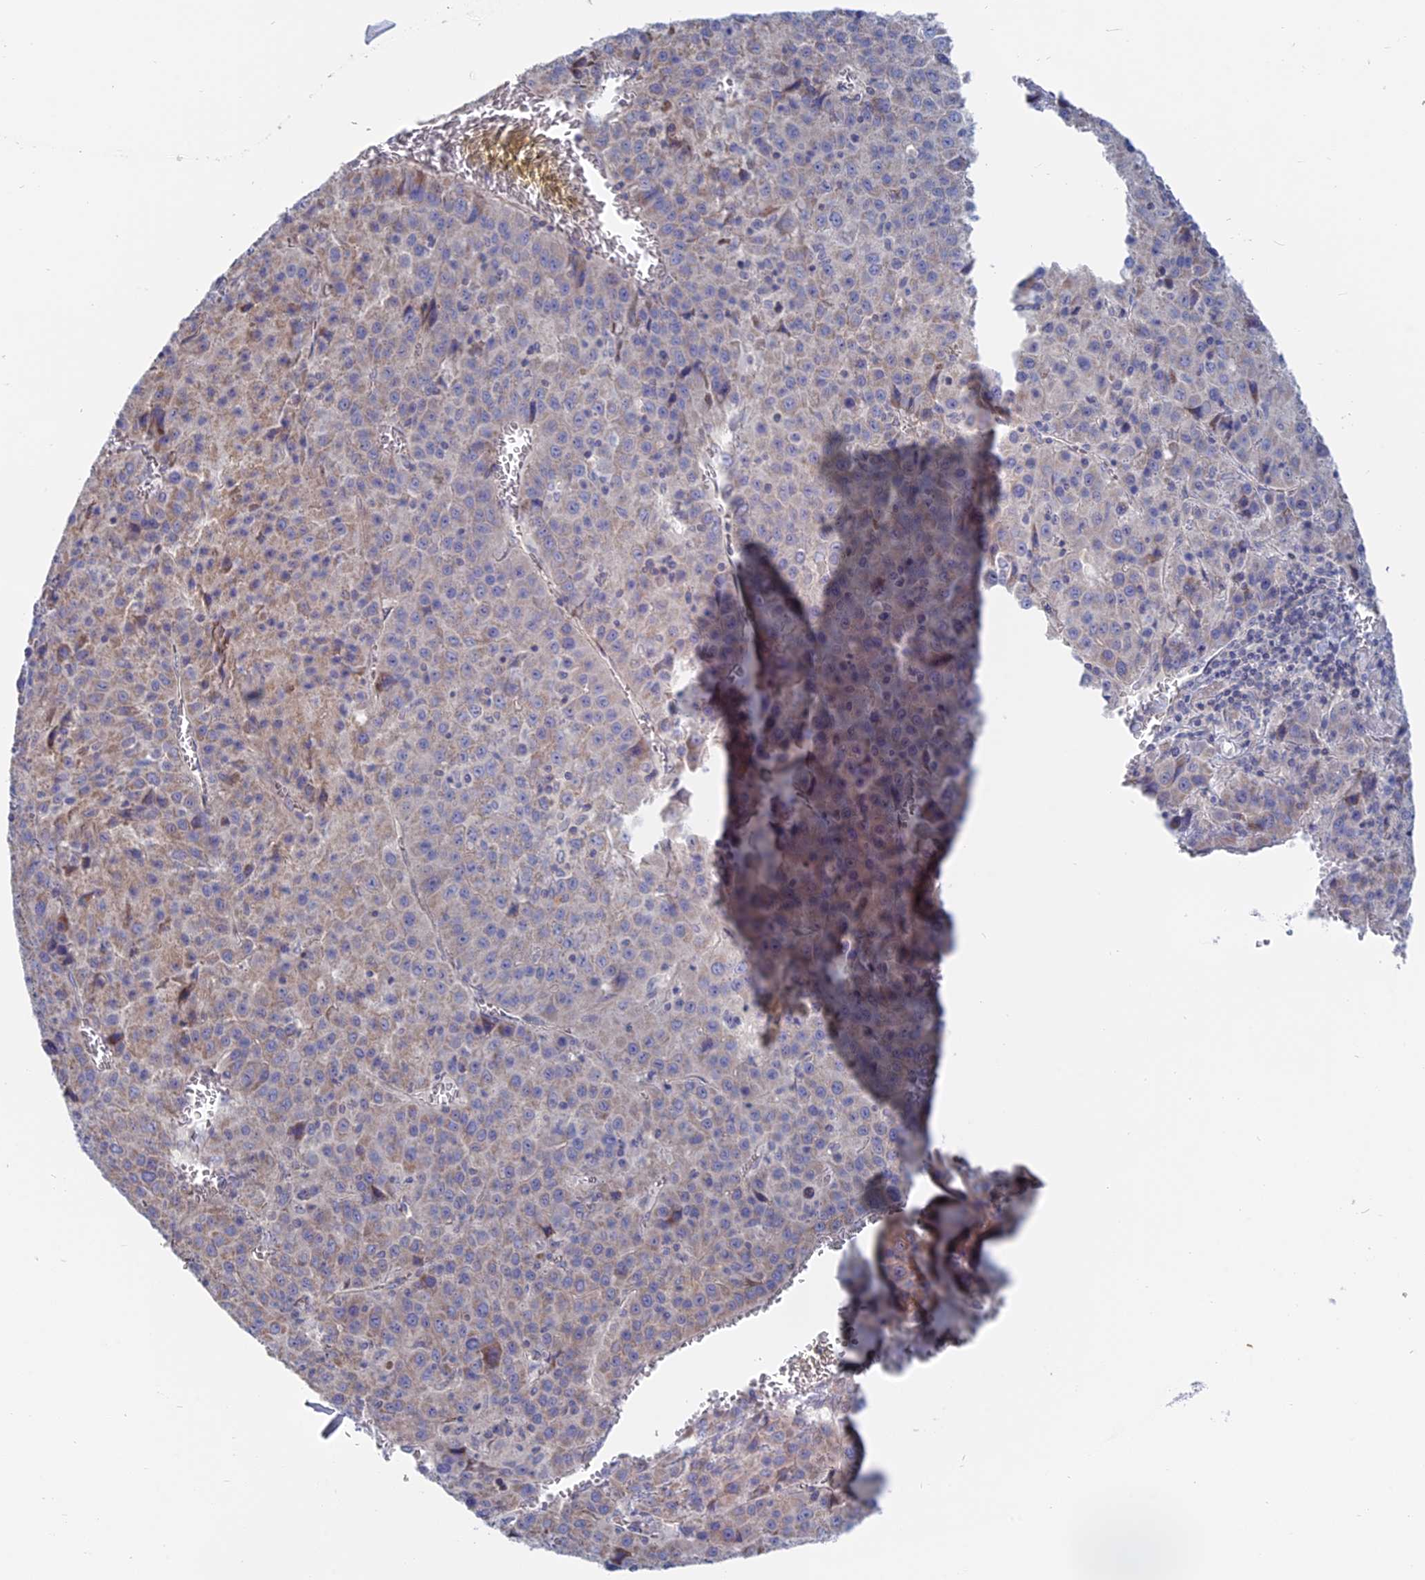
{"staining": {"intensity": "weak", "quantity": "<25%", "location": "cytoplasmic/membranous"}, "tissue": "liver cancer", "cell_type": "Tumor cells", "image_type": "cancer", "snomed": [{"axis": "morphology", "description": "Carcinoma, Hepatocellular, NOS"}, {"axis": "topography", "description": "Liver"}], "caption": "An immunohistochemistry photomicrograph of hepatocellular carcinoma (liver) is shown. There is no staining in tumor cells of hepatocellular carcinoma (liver).", "gene": "TBC1D30", "patient": {"sex": "female", "age": 53}}